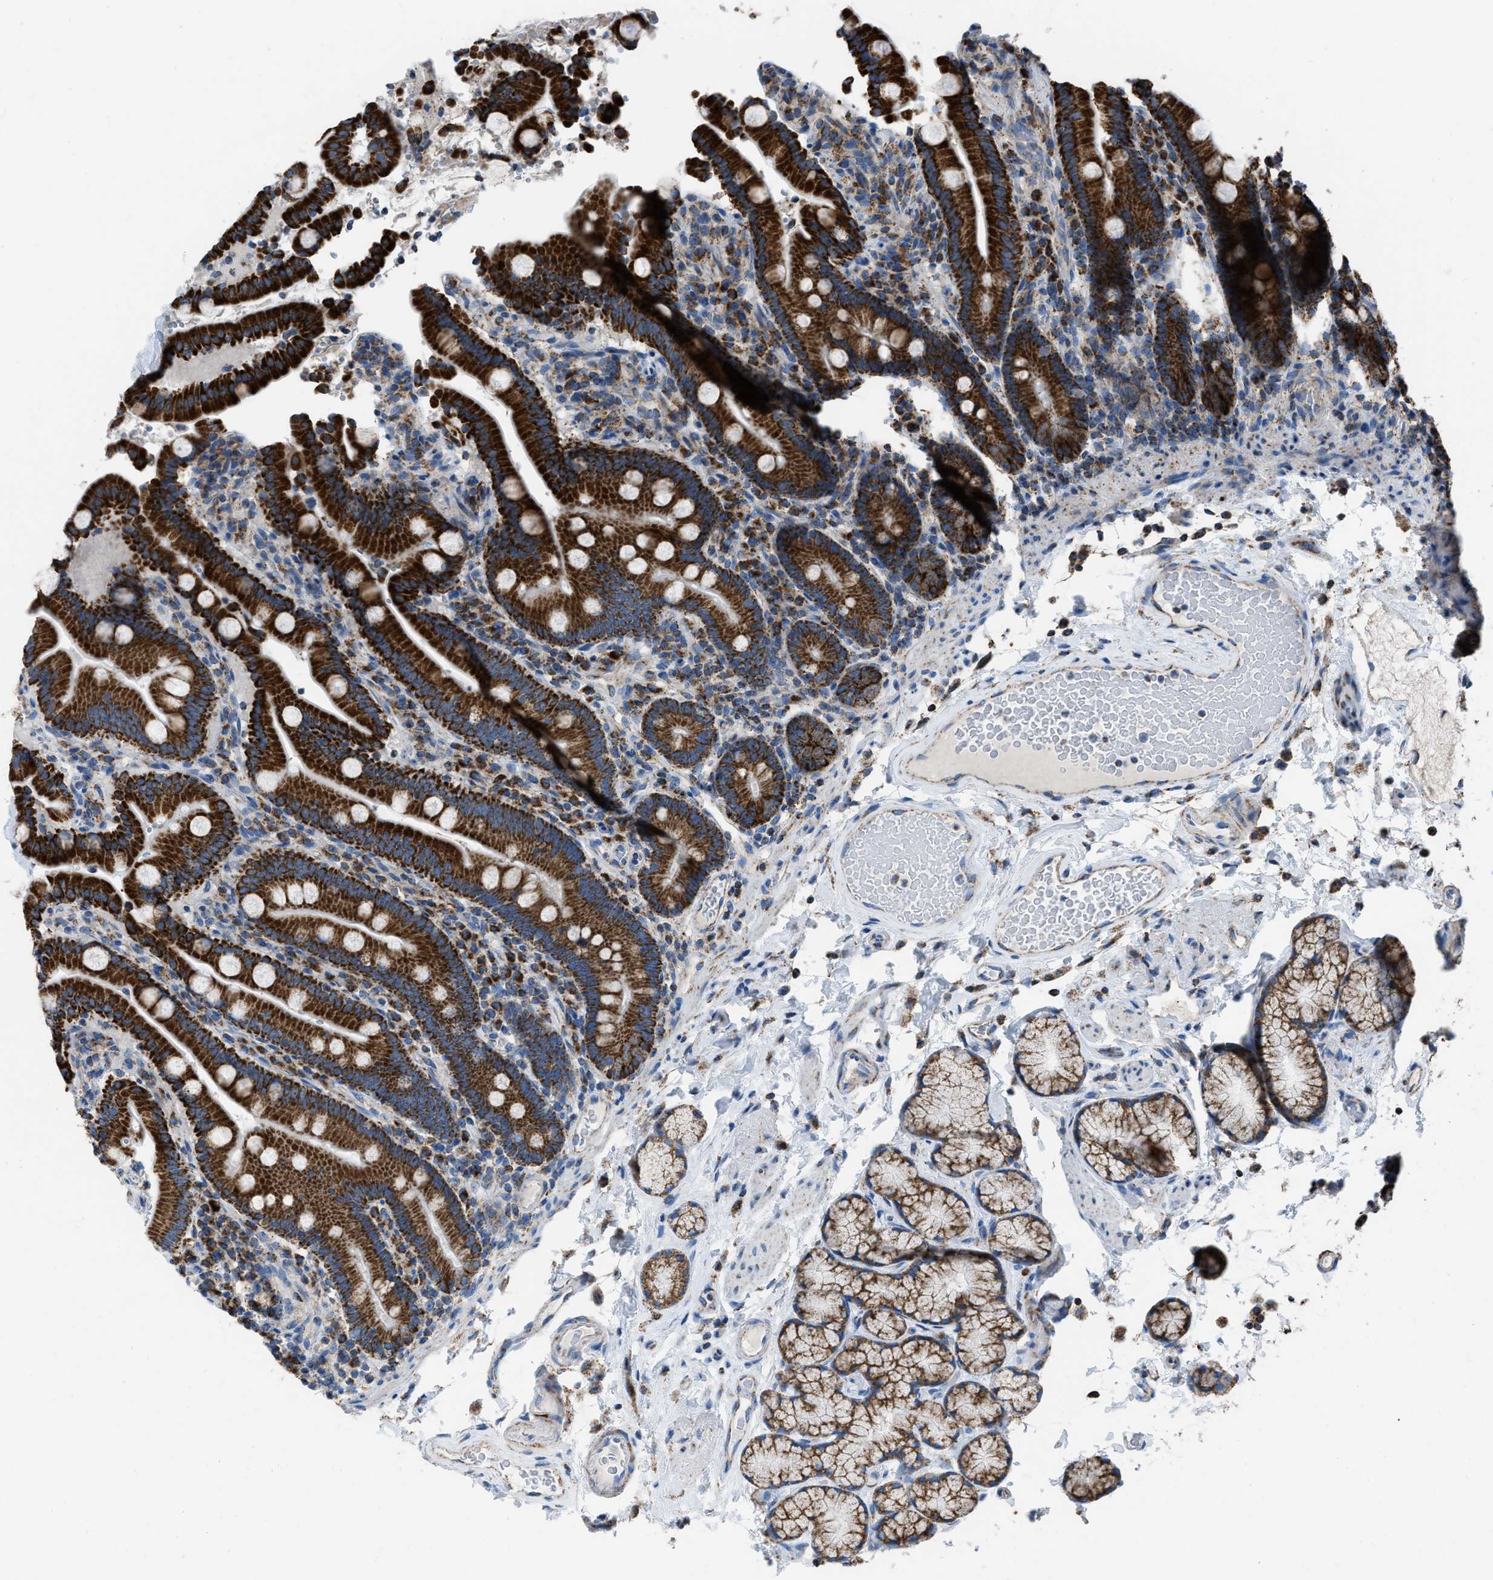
{"staining": {"intensity": "strong", "quantity": ">75%", "location": "cytoplasmic/membranous"}, "tissue": "duodenum", "cell_type": "Glandular cells", "image_type": "normal", "snomed": [{"axis": "morphology", "description": "Normal tissue, NOS"}, {"axis": "topography", "description": "Small intestine, NOS"}], "caption": "Strong cytoplasmic/membranous positivity for a protein is identified in about >75% of glandular cells of benign duodenum using IHC.", "gene": "ETFB", "patient": {"sex": "female", "age": 71}}